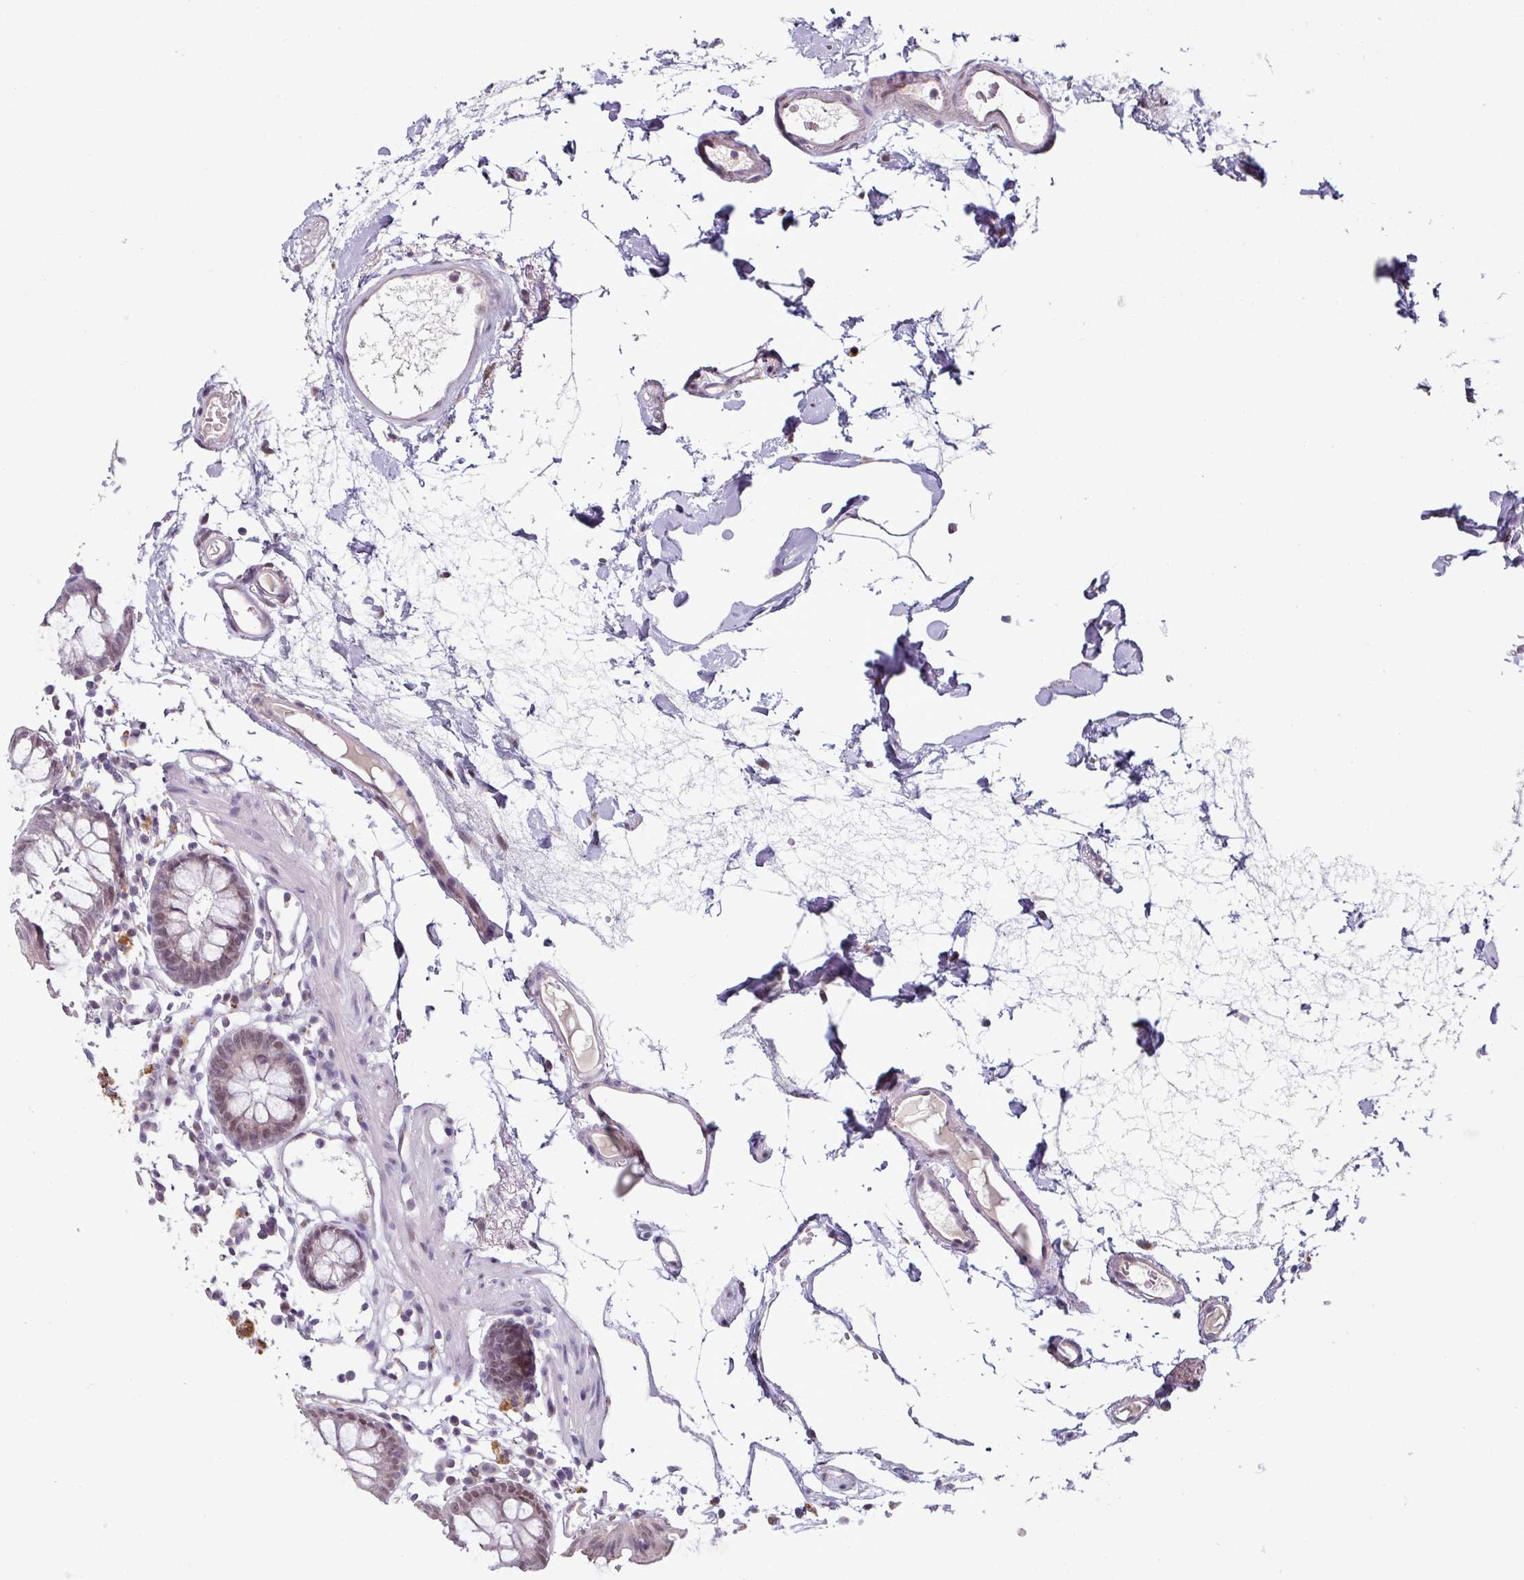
{"staining": {"intensity": "negative", "quantity": "none", "location": "none"}, "tissue": "colon", "cell_type": "Endothelial cells", "image_type": "normal", "snomed": [{"axis": "morphology", "description": "Normal tissue, NOS"}, {"axis": "topography", "description": "Colon"}], "caption": "Endothelial cells are negative for brown protein staining in benign colon. (DAB (3,3'-diaminobenzidine) IHC with hematoxylin counter stain).", "gene": "SWSAP1", "patient": {"sex": "female", "age": 84}}